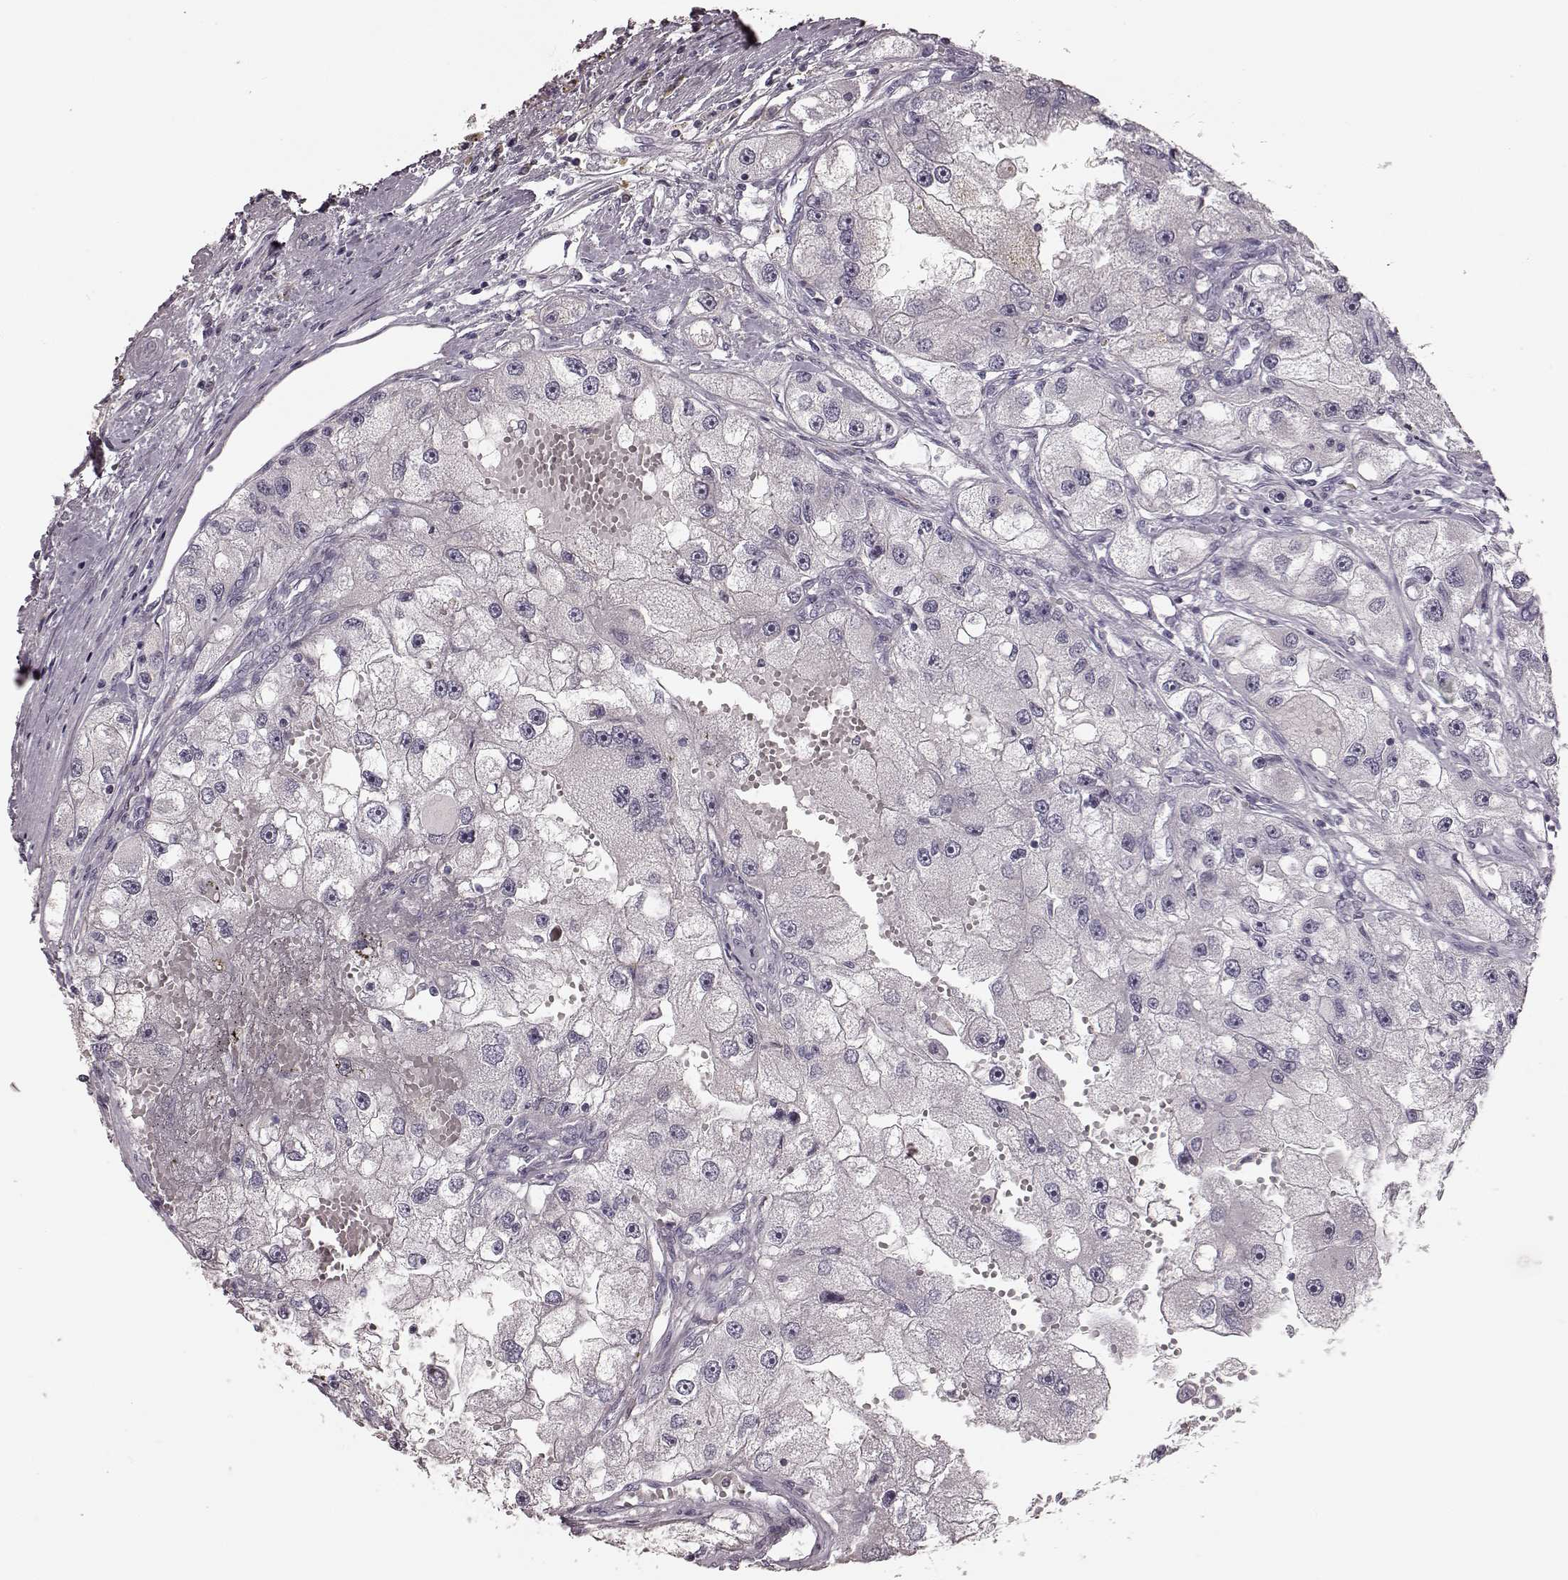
{"staining": {"intensity": "negative", "quantity": "none", "location": "none"}, "tissue": "renal cancer", "cell_type": "Tumor cells", "image_type": "cancer", "snomed": [{"axis": "morphology", "description": "Adenocarcinoma, NOS"}, {"axis": "topography", "description": "Kidney"}], "caption": "Immunohistochemistry (IHC) photomicrograph of renal adenocarcinoma stained for a protein (brown), which exhibits no expression in tumor cells.", "gene": "MIA", "patient": {"sex": "male", "age": 63}}